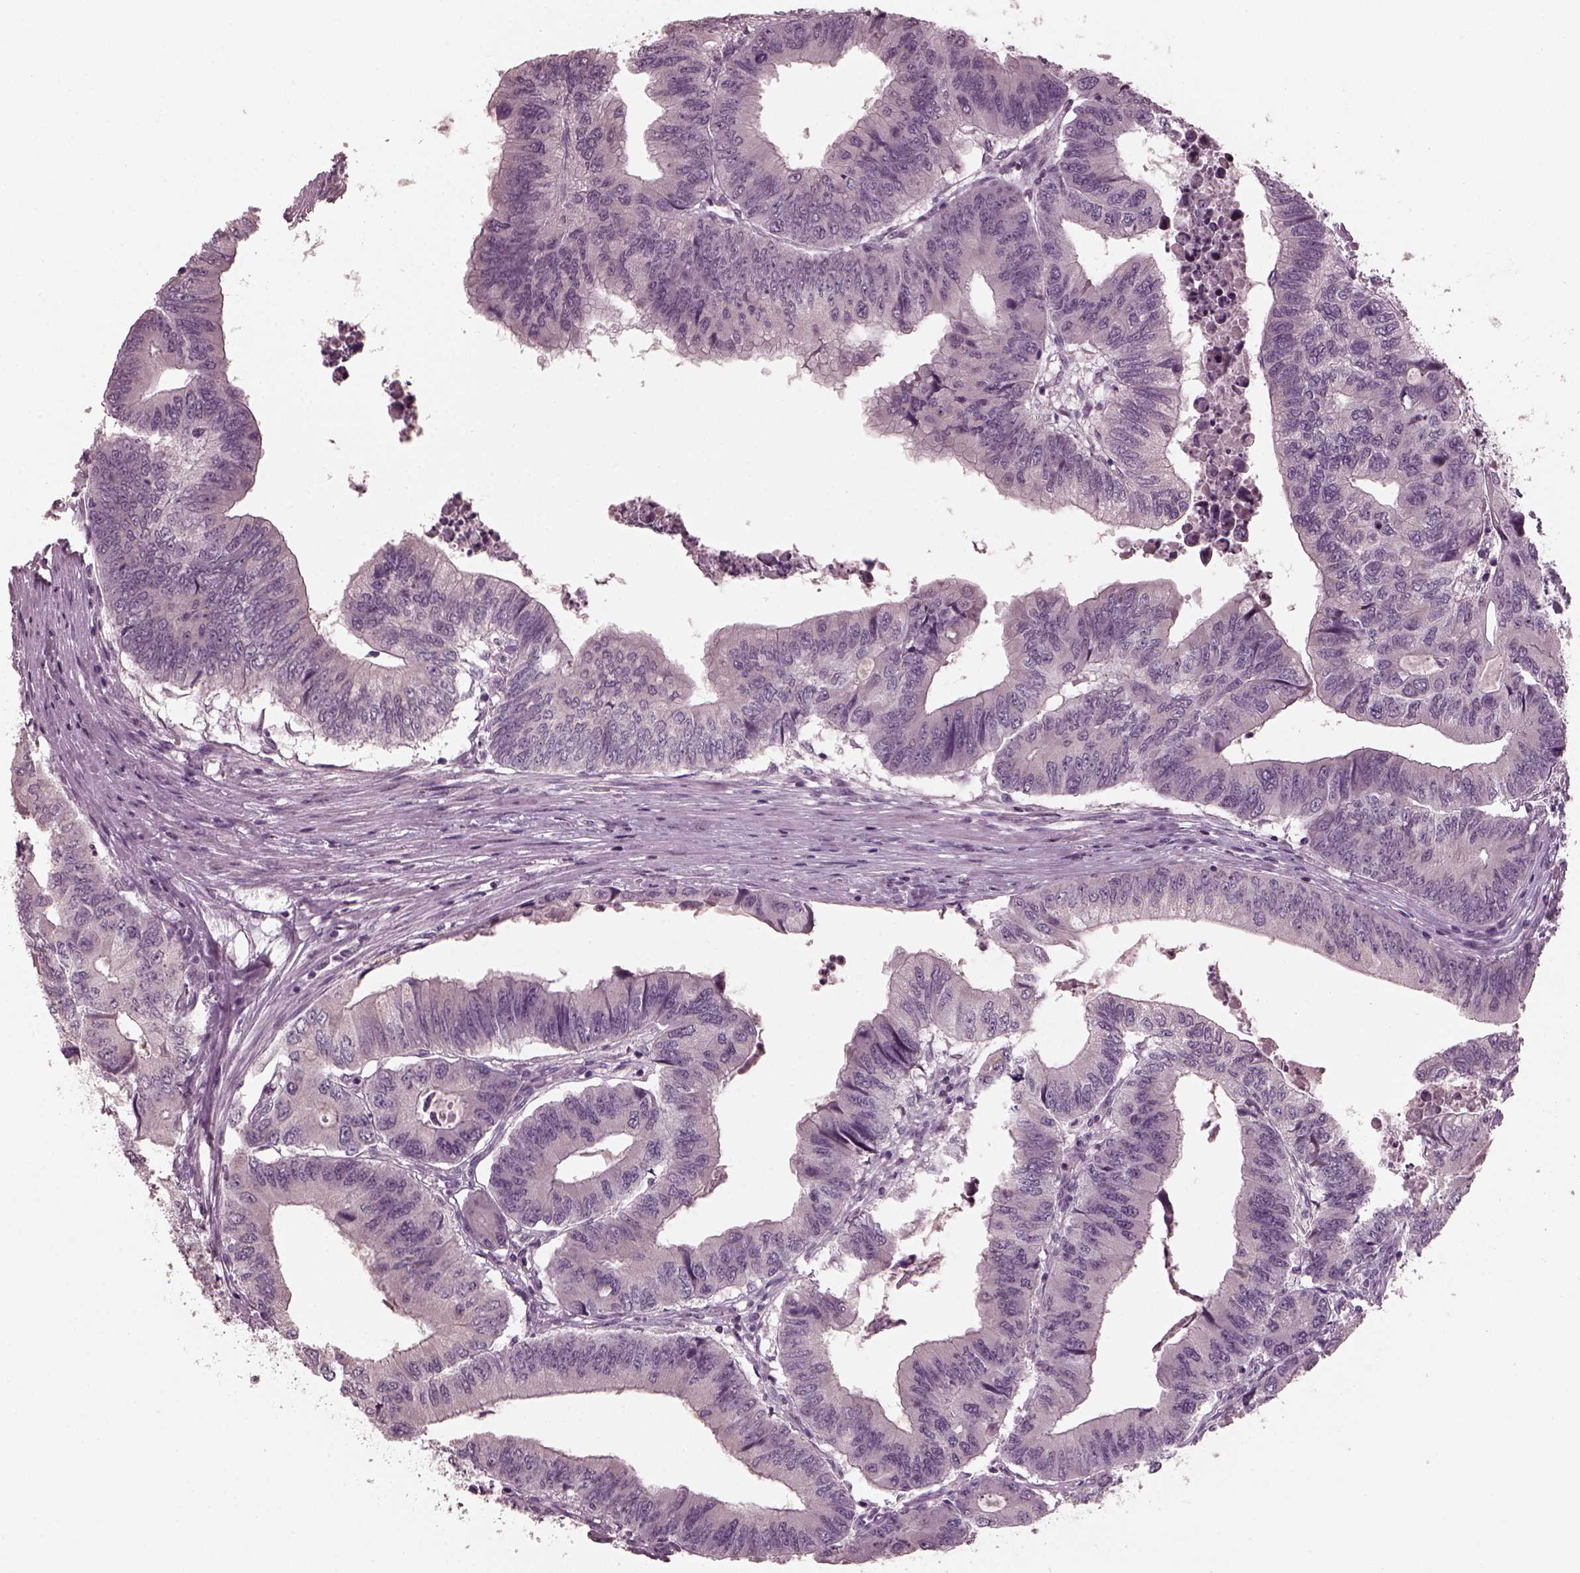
{"staining": {"intensity": "negative", "quantity": "none", "location": "none"}, "tissue": "colorectal cancer", "cell_type": "Tumor cells", "image_type": "cancer", "snomed": [{"axis": "morphology", "description": "Adenocarcinoma, NOS"}, {"axis": "topography", "description": "Colon"}], "caption": "The micrograph exhibits no staining of tumor cells in colorectal cancer (adenocarcinoma).", "gene": "RCVRN", "patient": {"sex": "male", "age": 53}}